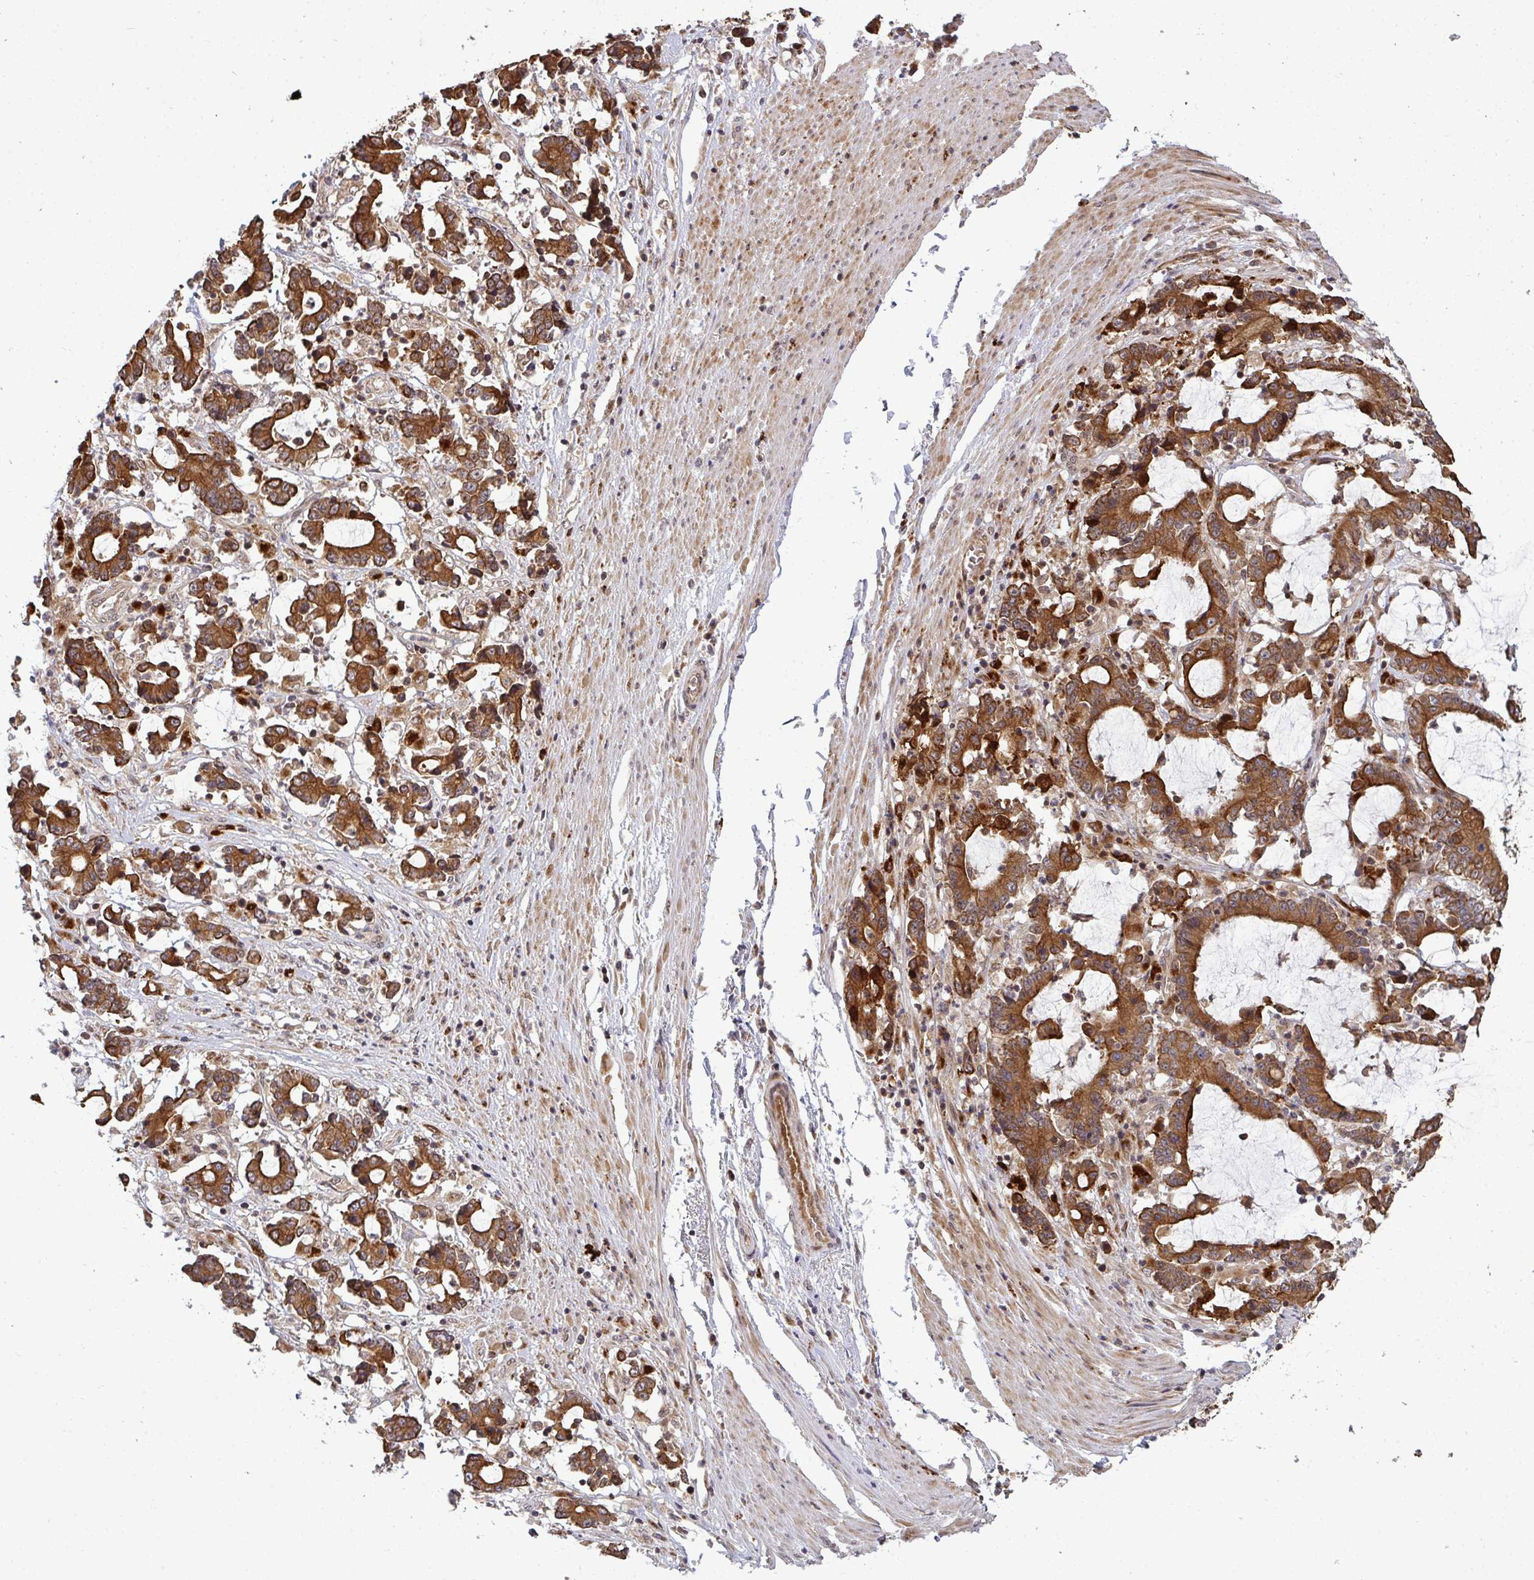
{"staining": {"intensity": "strong", "quantity": ">75%", "location": "cytoplasmic/membranous"}, "tissue": "stomach cancer", "cell_type": "Tumor cells", "image_type": "cancer", "snomed": [{"axis": "morphology", "description": "Adenocarcinoma, NOS"}, {"axis": "topography", "description": "Stomach, upper"}], "caption": "Human stomach cancer (adenocarcinoma) stained with a brown dye reveals strong cytoplasmic/membranous positive expression in about >75% of tumor cells.", "gene": "TRIM44", "patient": {"sex": "male", "age": 68}}